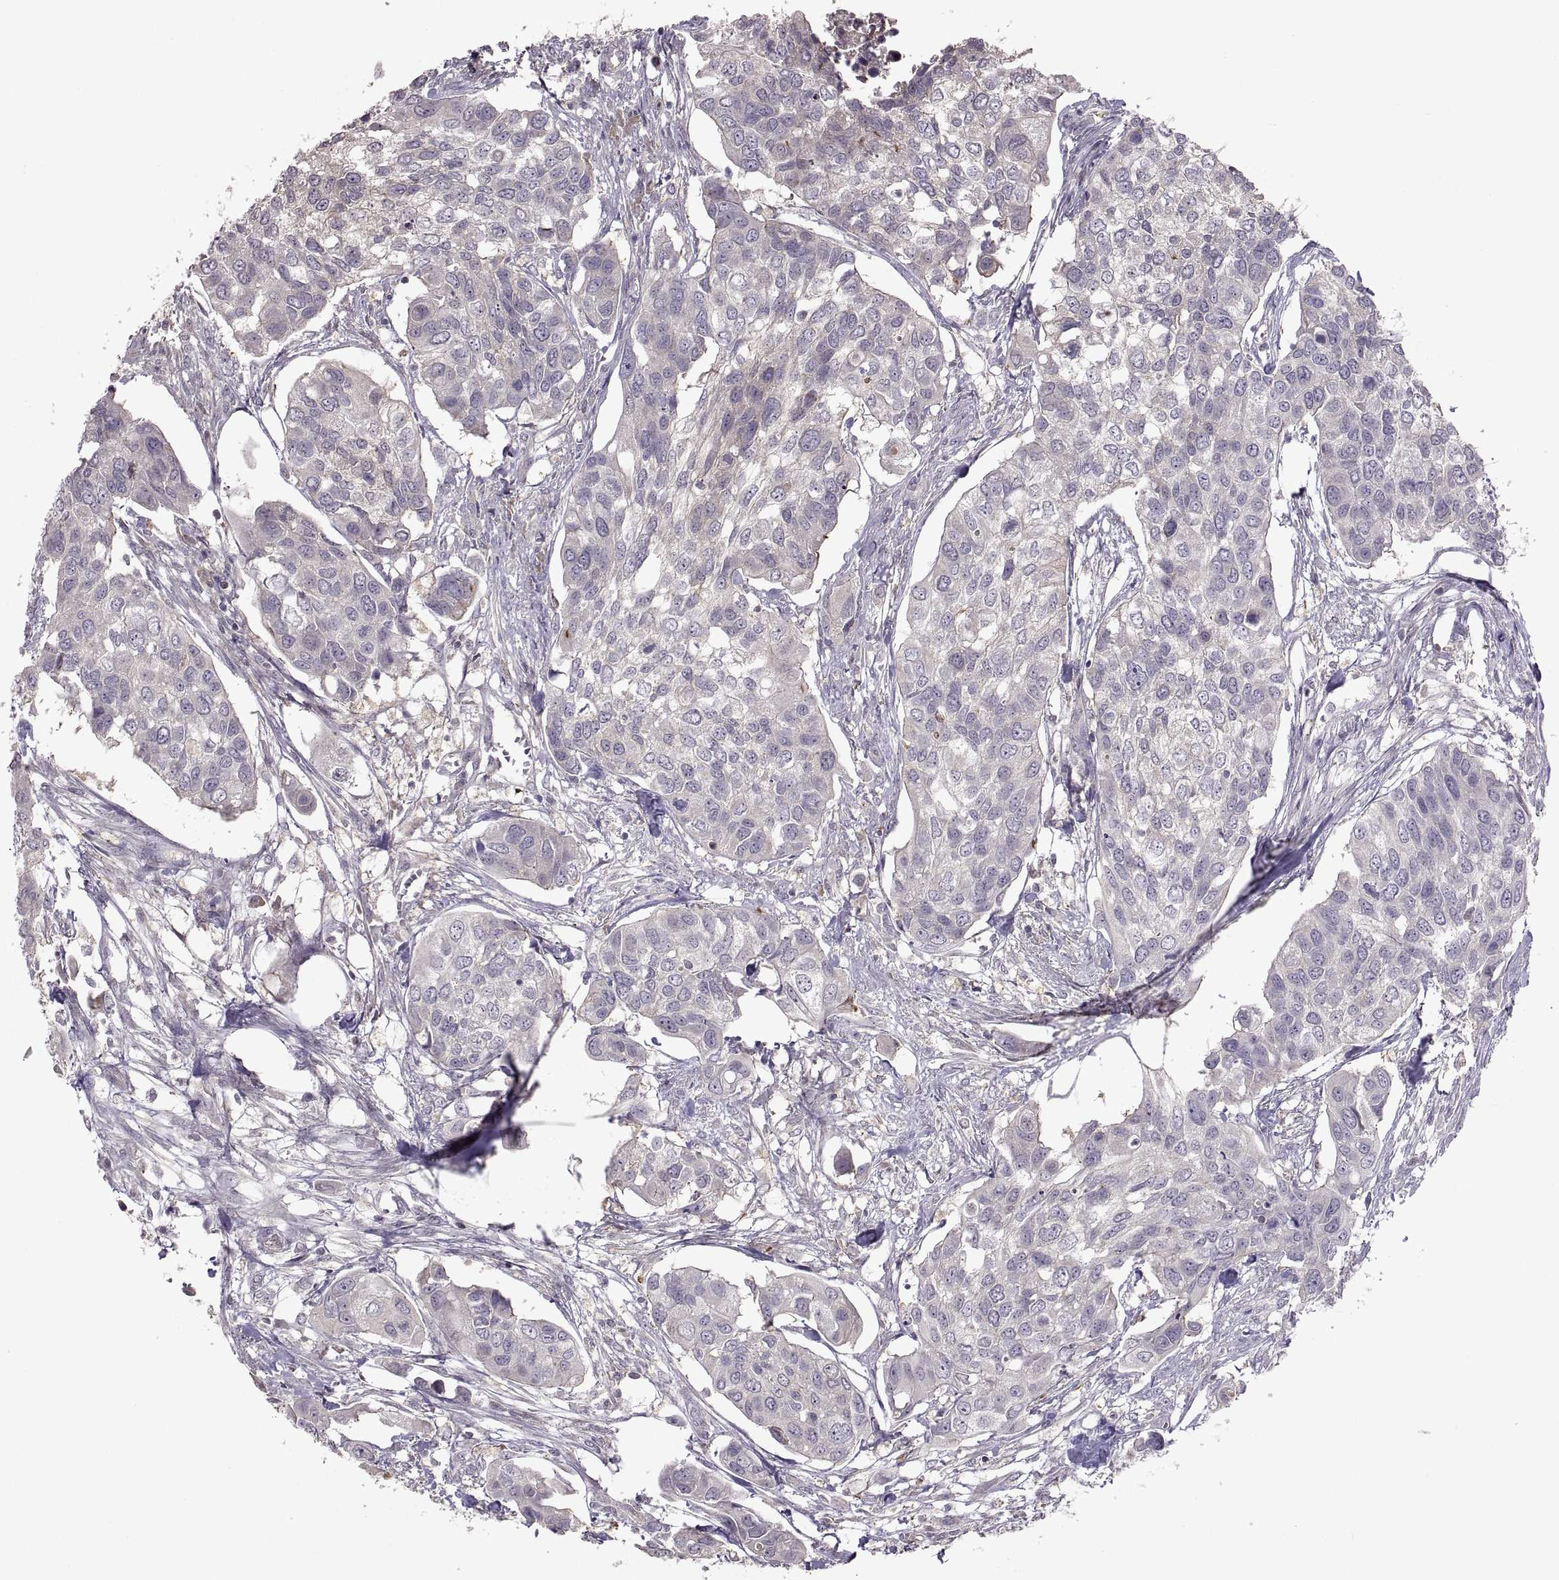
{"staining": {"intensity": "negative", "quantity": "none", "location": "none"}, "tissue": "urothelial cancer", "cell_type": "Tumor cells", "image_type": "cancer", "snomed": [{"axis": "morphology", "description": "Urothelial carcinoma, High grade"}, {"axis": "topography", "description": "Urinary bladder"}], "caption": "Immunohistochemistry of high-grade urothelial carcinoma displays no staining in tumor cells. The staining was performed using DAB (3,3'-diaminobenzidine) to visualize the protein expression in brown, while the nuclei were stained in blue with hematoxylin (Magnification: 20x).", "gene": "NMNAT2", "patient": {"sex": "male", "age": 60}}